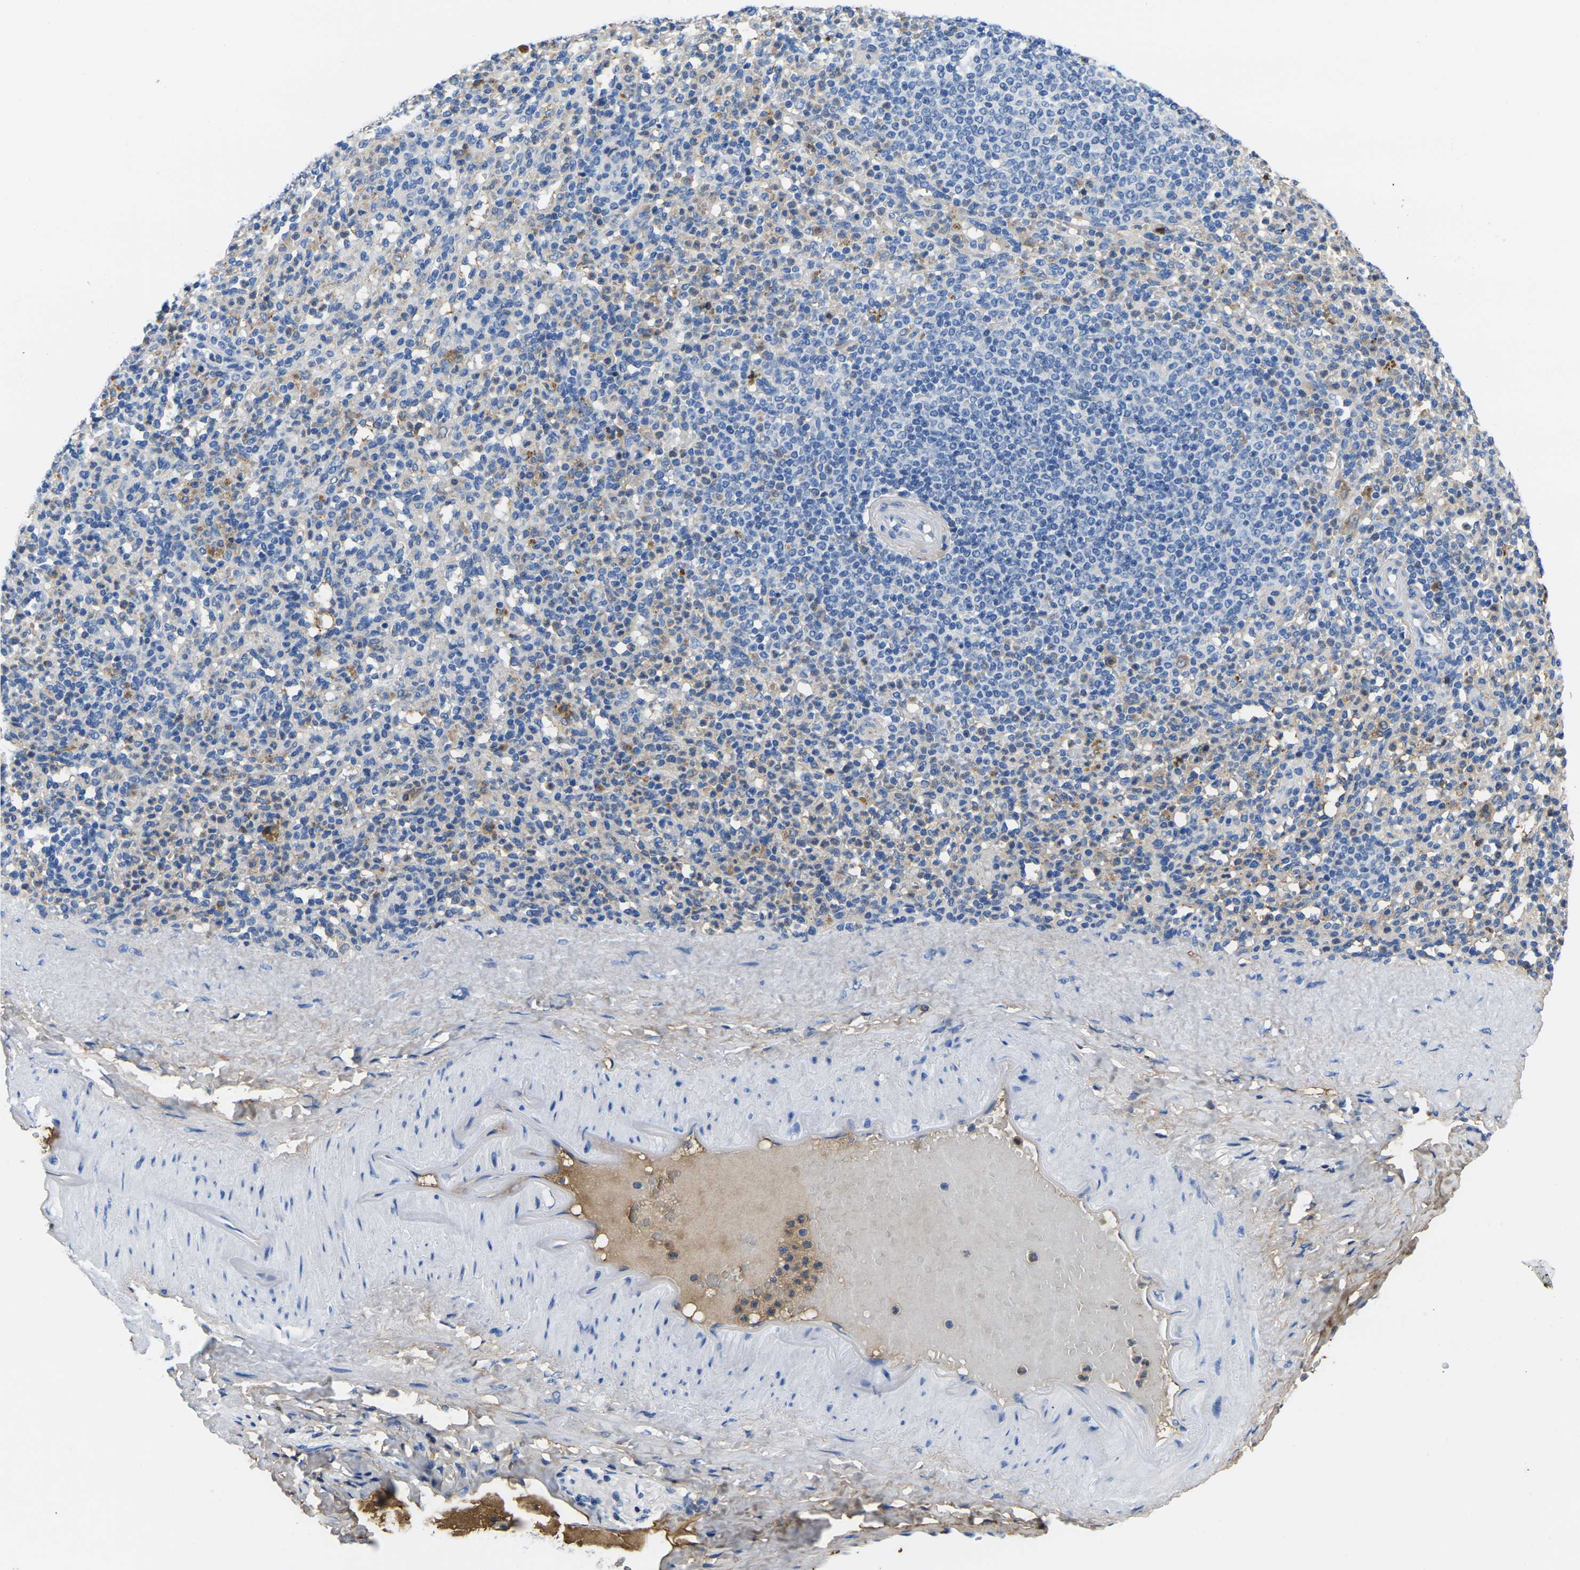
{"staining": {"intensity": "moderate", "quantity": "<25%", "location": "cytoplasmic/membranous"}, "tissue": "spleen", "cell_type": "Cells in red pulp", "image_type": "normal", "snomed": [{"axis": "morphology", "description": "Normal tissue, NOS"}, {"axis": "topography", "description": "Spleen"}], "caption": "The histopathology image reveals immunohistochemical staining of normal spleen. There is moderate cytoplasmic/membranous expression is identified in approximately <25% of cells in red pulp. The protein of interest is shown in brown color, while the nuclei are stained blue.", "gene": "GREM2", "patient": {"sex": "male", "age": 36}}